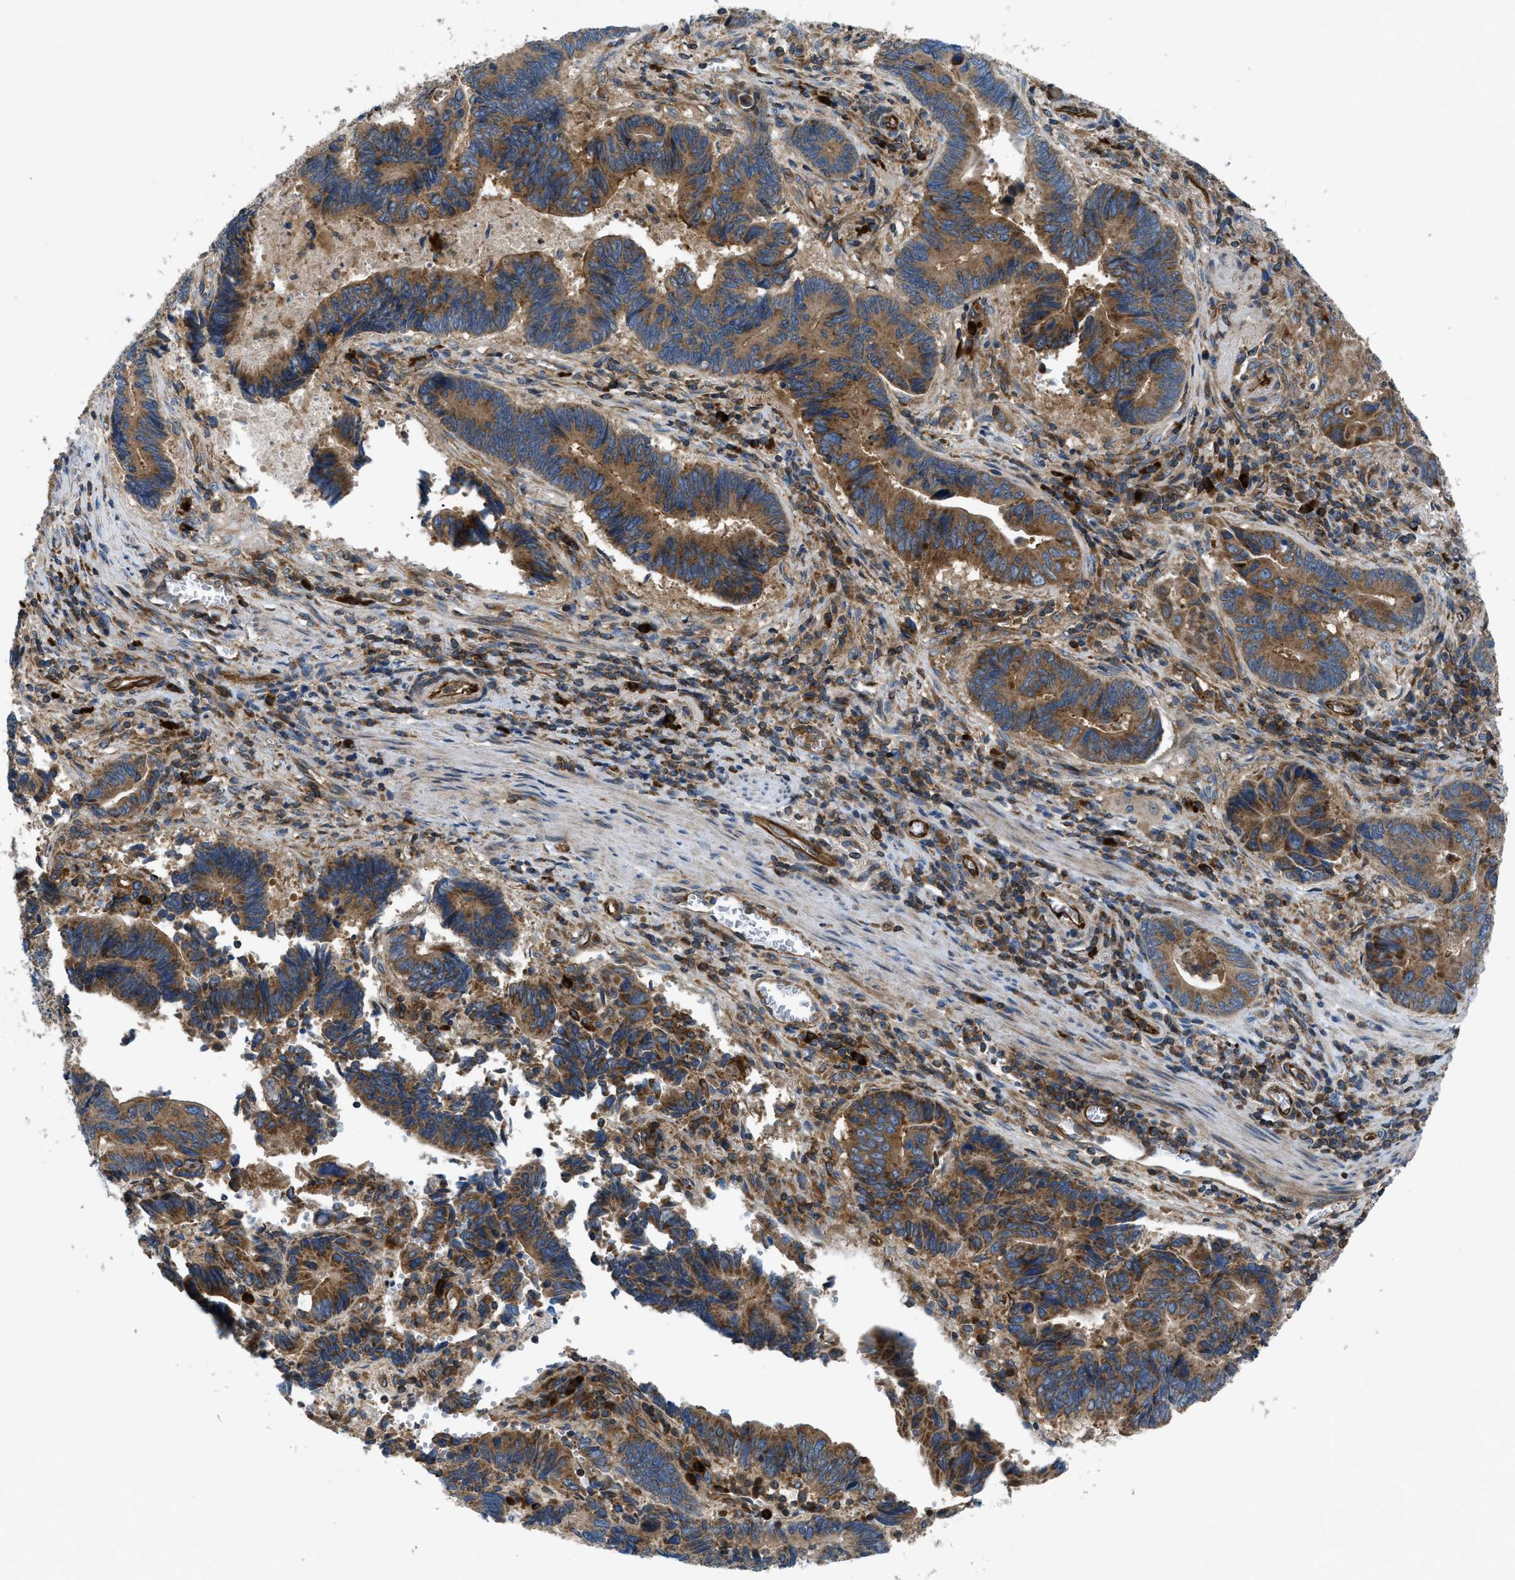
{"staining": {"intensity": "moderate", "quantity": ">75%", "location": "cytoplasmic/membranous"}, "tissue": "pancreatic cancer", "cell_type": "Tumor cells", "image_type": "cancer", "snomed": [{"axis": "morphology", "description": "Adenocarcinoma, NOS"}, {"axis": "topography", "description": "Pancreas"}], "caption": "Protein positivity by IHC shows moderate cytoplasmic/membranous staining in approximately >75% of tumor cells in adenocarcinoma (pancreatic). The staining was performed using DAB (3,3'-diaminobenzidine) to visualize the protein expression in brown, while the nuclei were stained in blue with hematoxylin (Magnification: 20x).", "gene": "ATP2A3", "patient": {"sex": "female", "age": 70}}